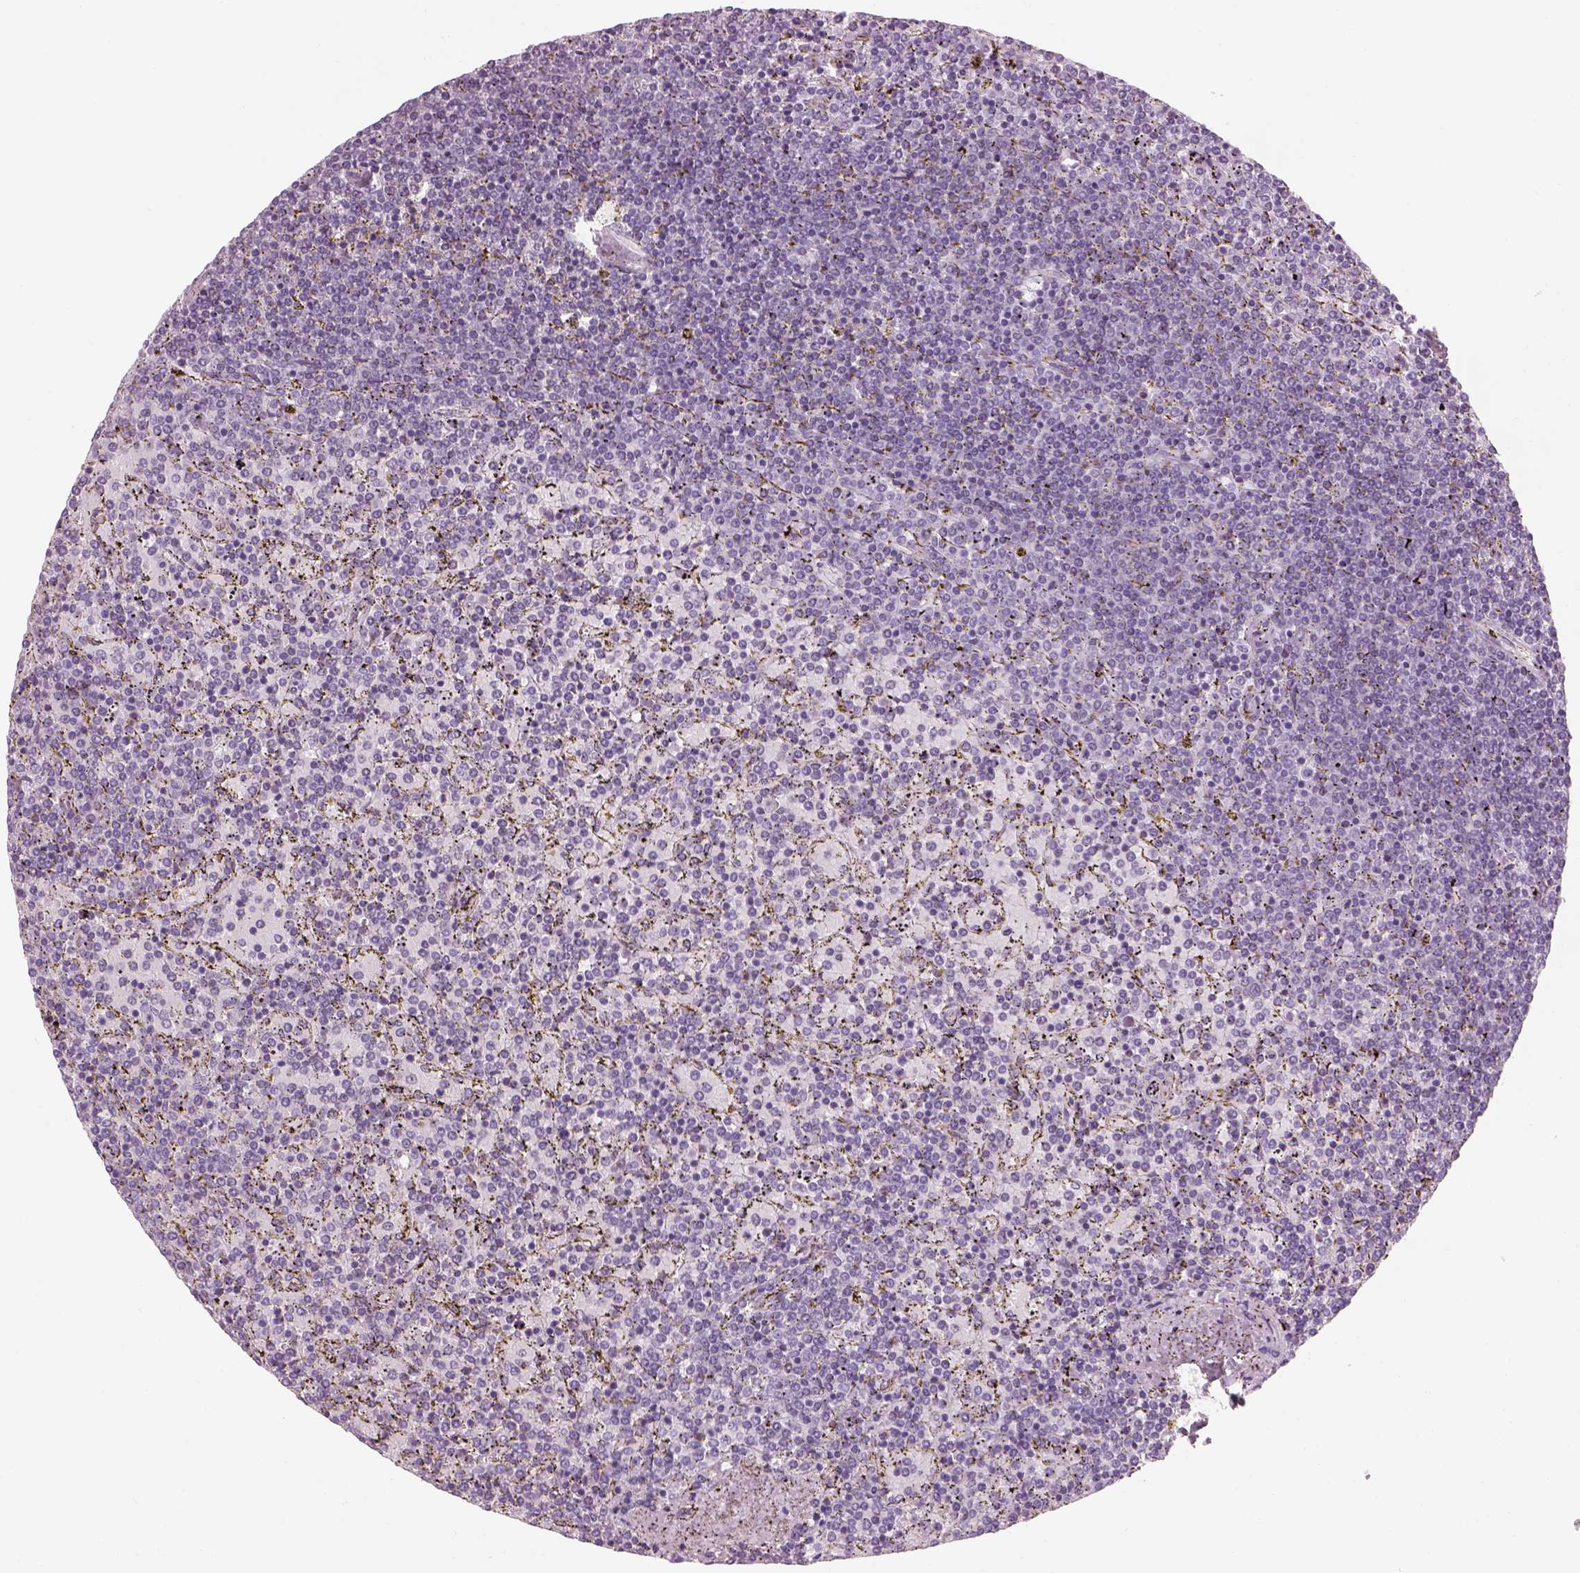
{"staining": {"intensity": "negative", "quantity": "none", "location": "none"}, "tissue": "lymphoma", "cell_type": "Tumor cells", "image_type": "cancer", "snomed": [{"axis": "morphology", "description": "Malignant lymphoma, non-Hodgkin's type, Low grade"}, {"axis": "topography", "description": "Spleen"}], "caption": "The micrograph shows no staining of tumor cells in malignant lymphoma, non-Hodgkin's type (low-grade).", "gene": "GAS2L2", "patient": {"sex": "female", "age": 77}}